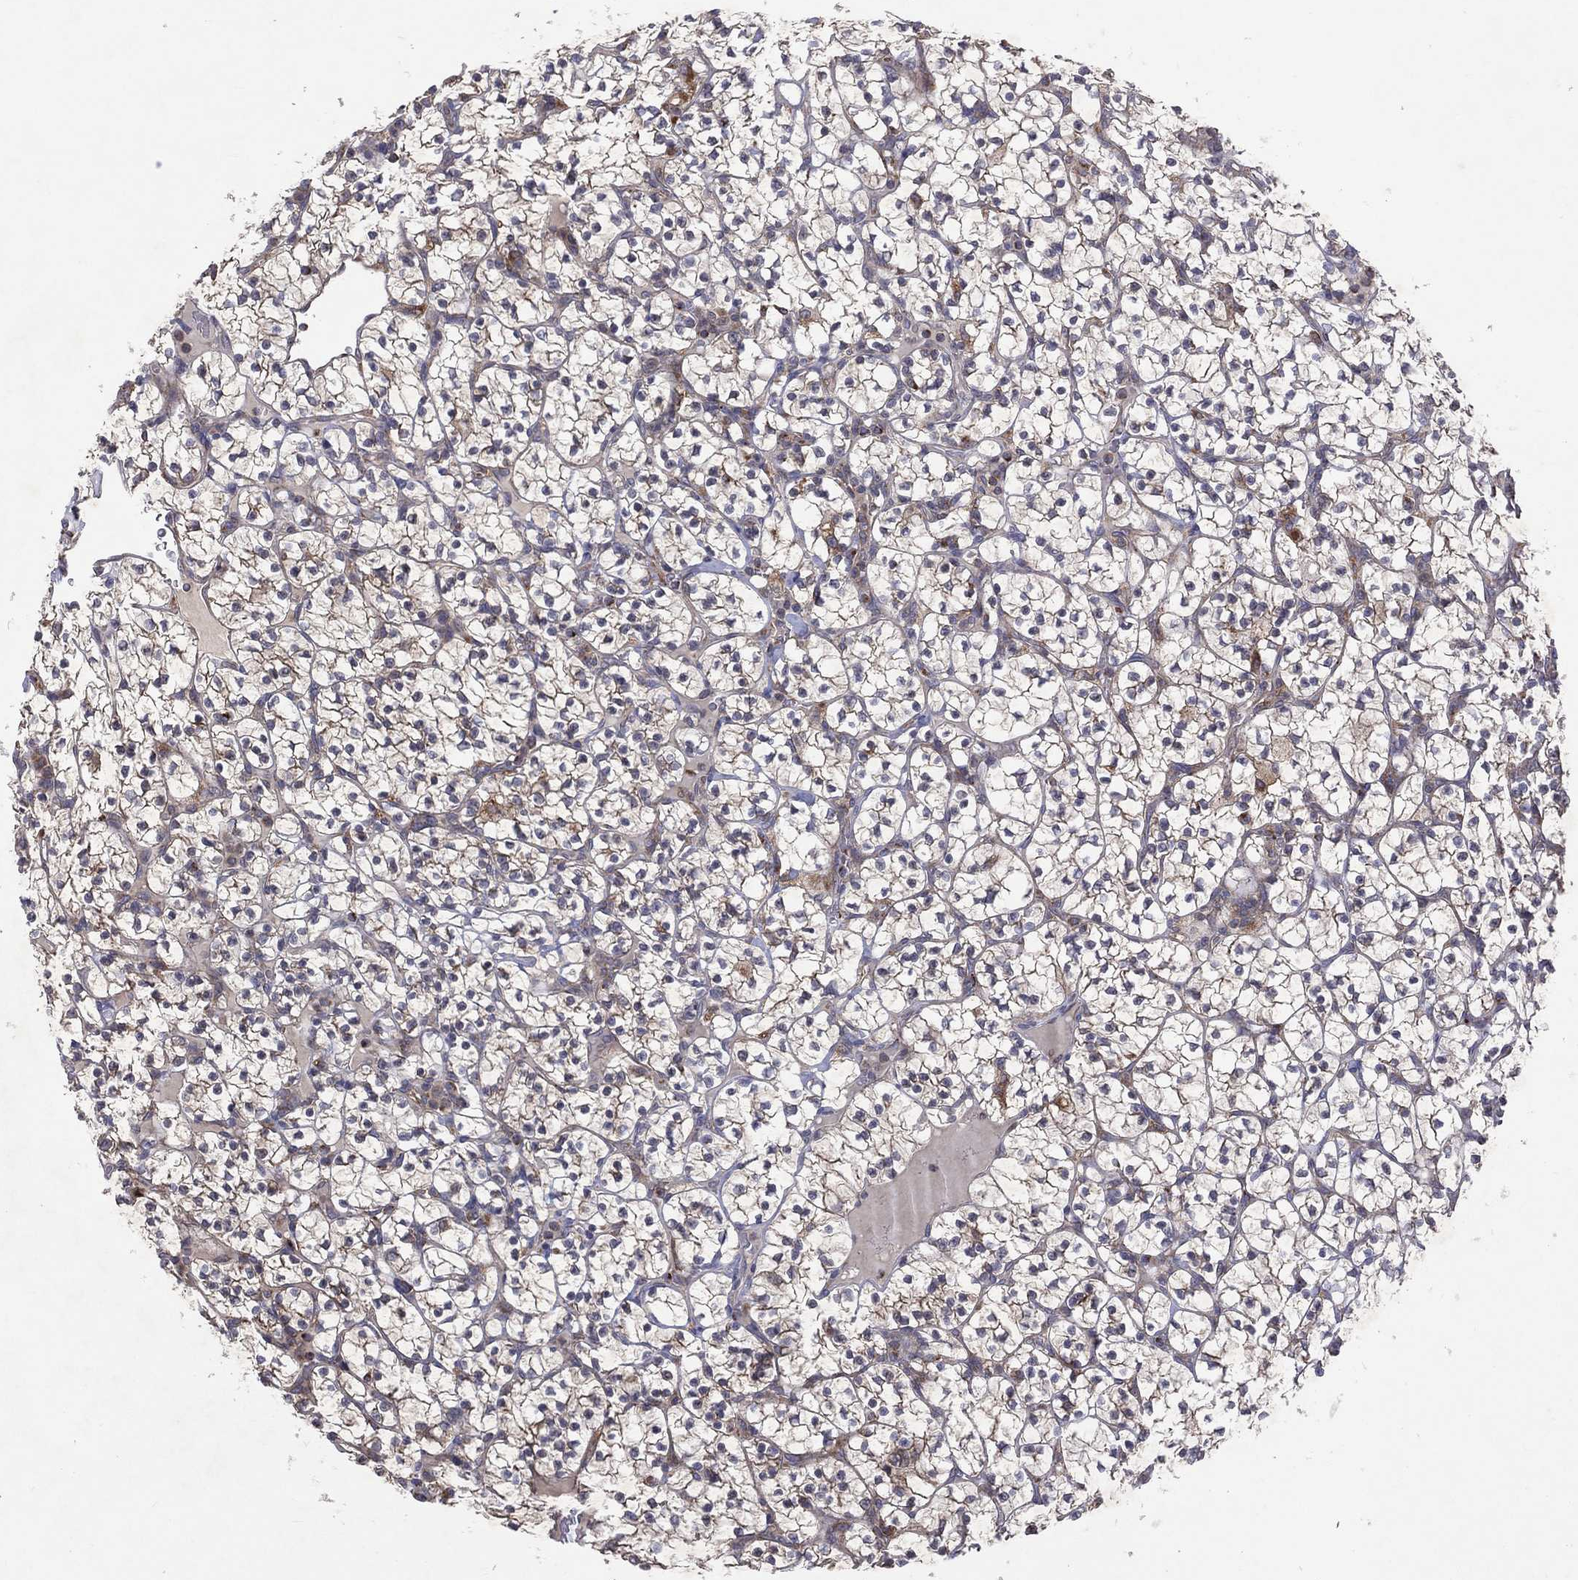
{"staining": {"intensity": "moderate", "quantity": "<25%", "location": "cytoplasmic/membranous"}, "tissue": "renal cancer", "cell_type": "Tumor cells", "image_type": "cancer", "snomed": [{"axis": "morphology", "description": "Adenocarcinoma, NOS"}, {"axis": "topography", "description": "Kidney"}], "caption": "Immunohistochemistry (IHC) image of adenocarcinoma (renal) stained for a protein (brown), which demonstrates low levels of moderate cytoplasmic/membranous staining in about <25% of tumor cells.", "gene": "STARD3", "patient": {"sex": "female", "age": 89}}